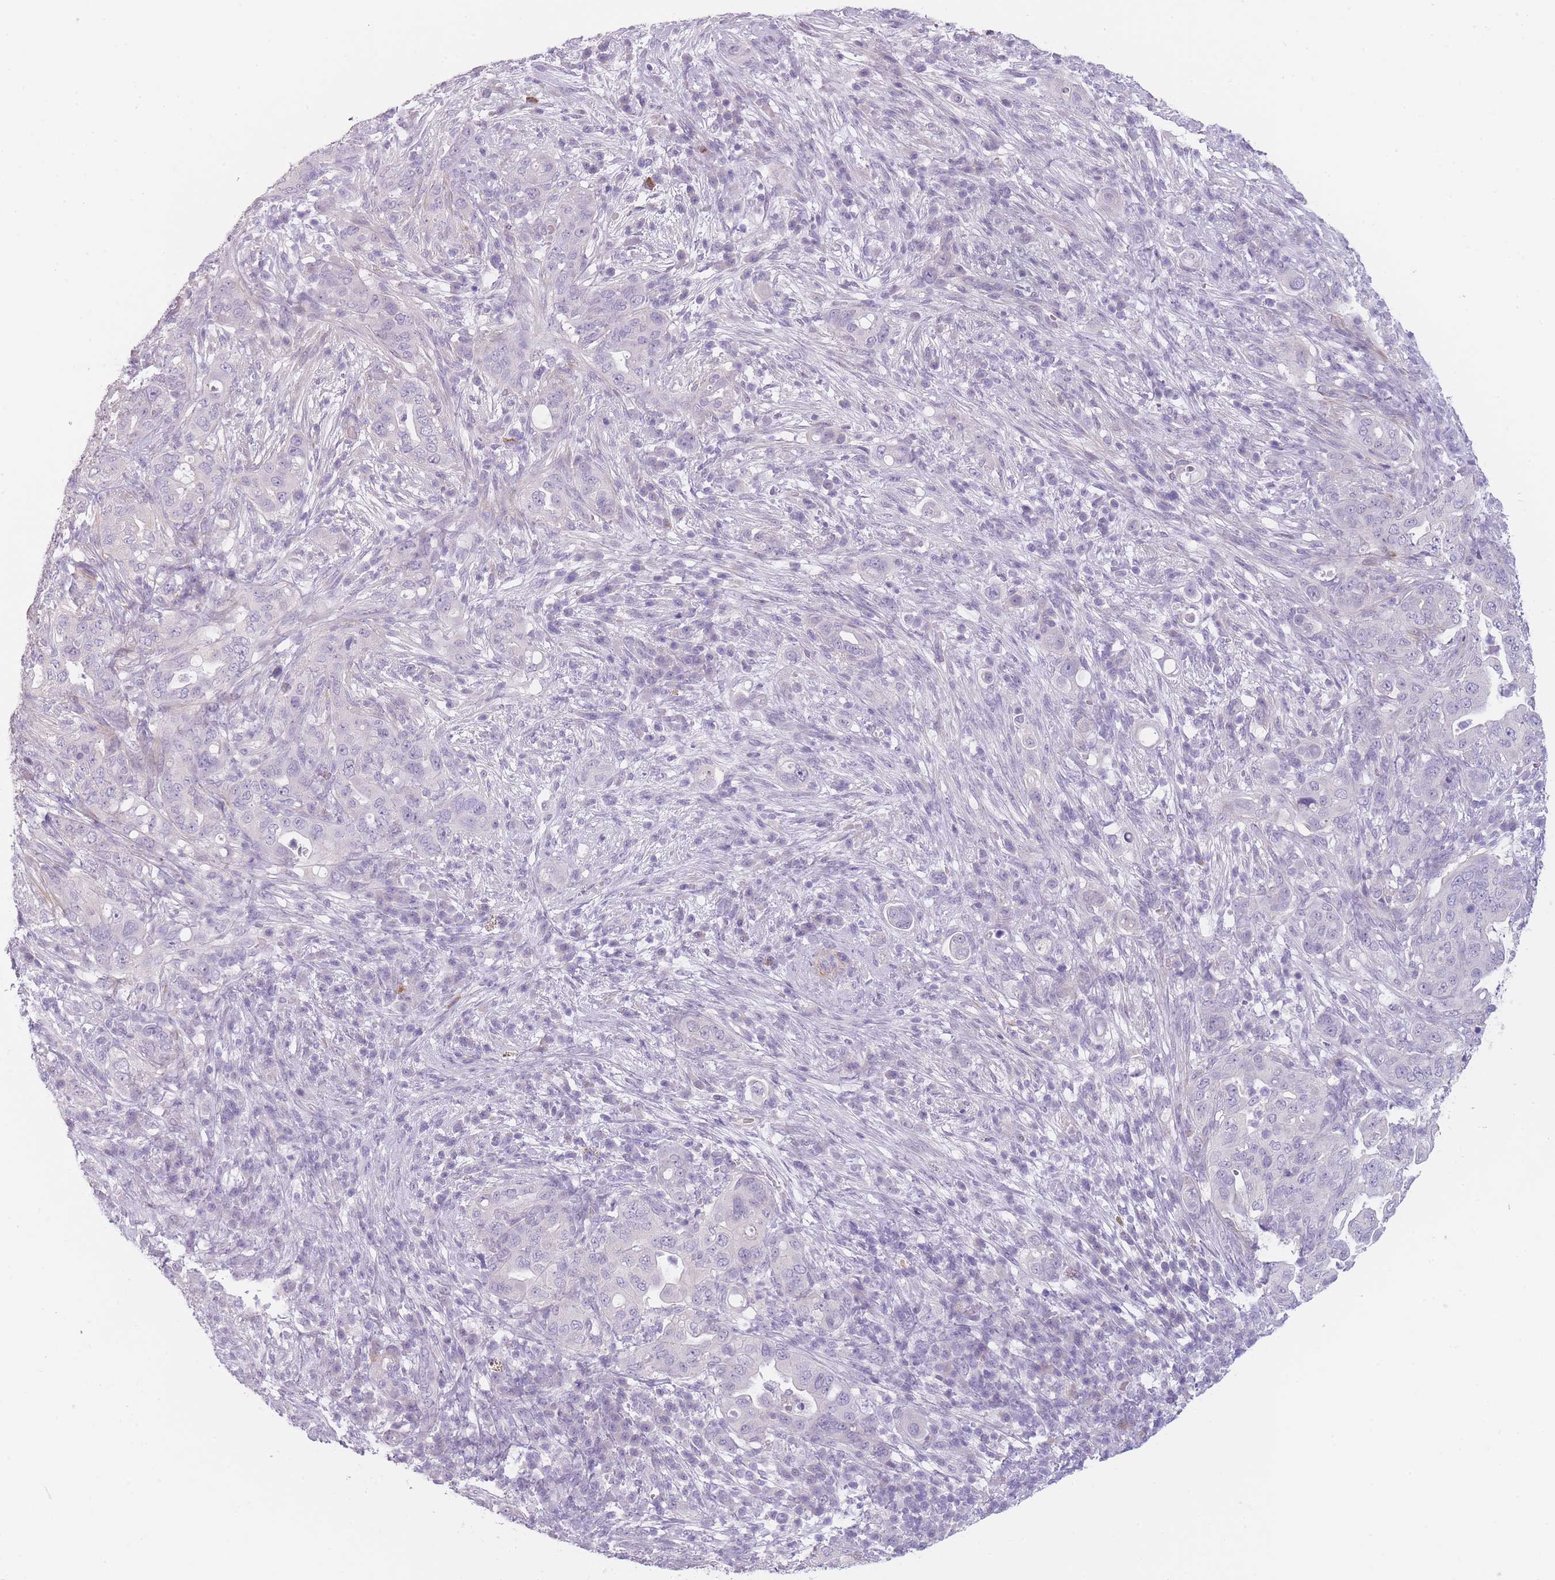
{"staining": {"intensity": "negative", "quantity": "none", "location": "none"}, "tissue": "pancreatic cancer", "cell_type": "Tumor cells", "image_type": "cancer", "snomed": [{"axis": "morphology", "description": "Adenocarcinoma, NOS"}, {"axis": "topography", "description": "Pancreas"}], "caption": "This is an immunohistochemistry micrograph of pancreatic adenocarcinoma. There is no expression in tumor cells.", "gene": "TMEM236", "patient": {"sex": "female", "age": 63}}